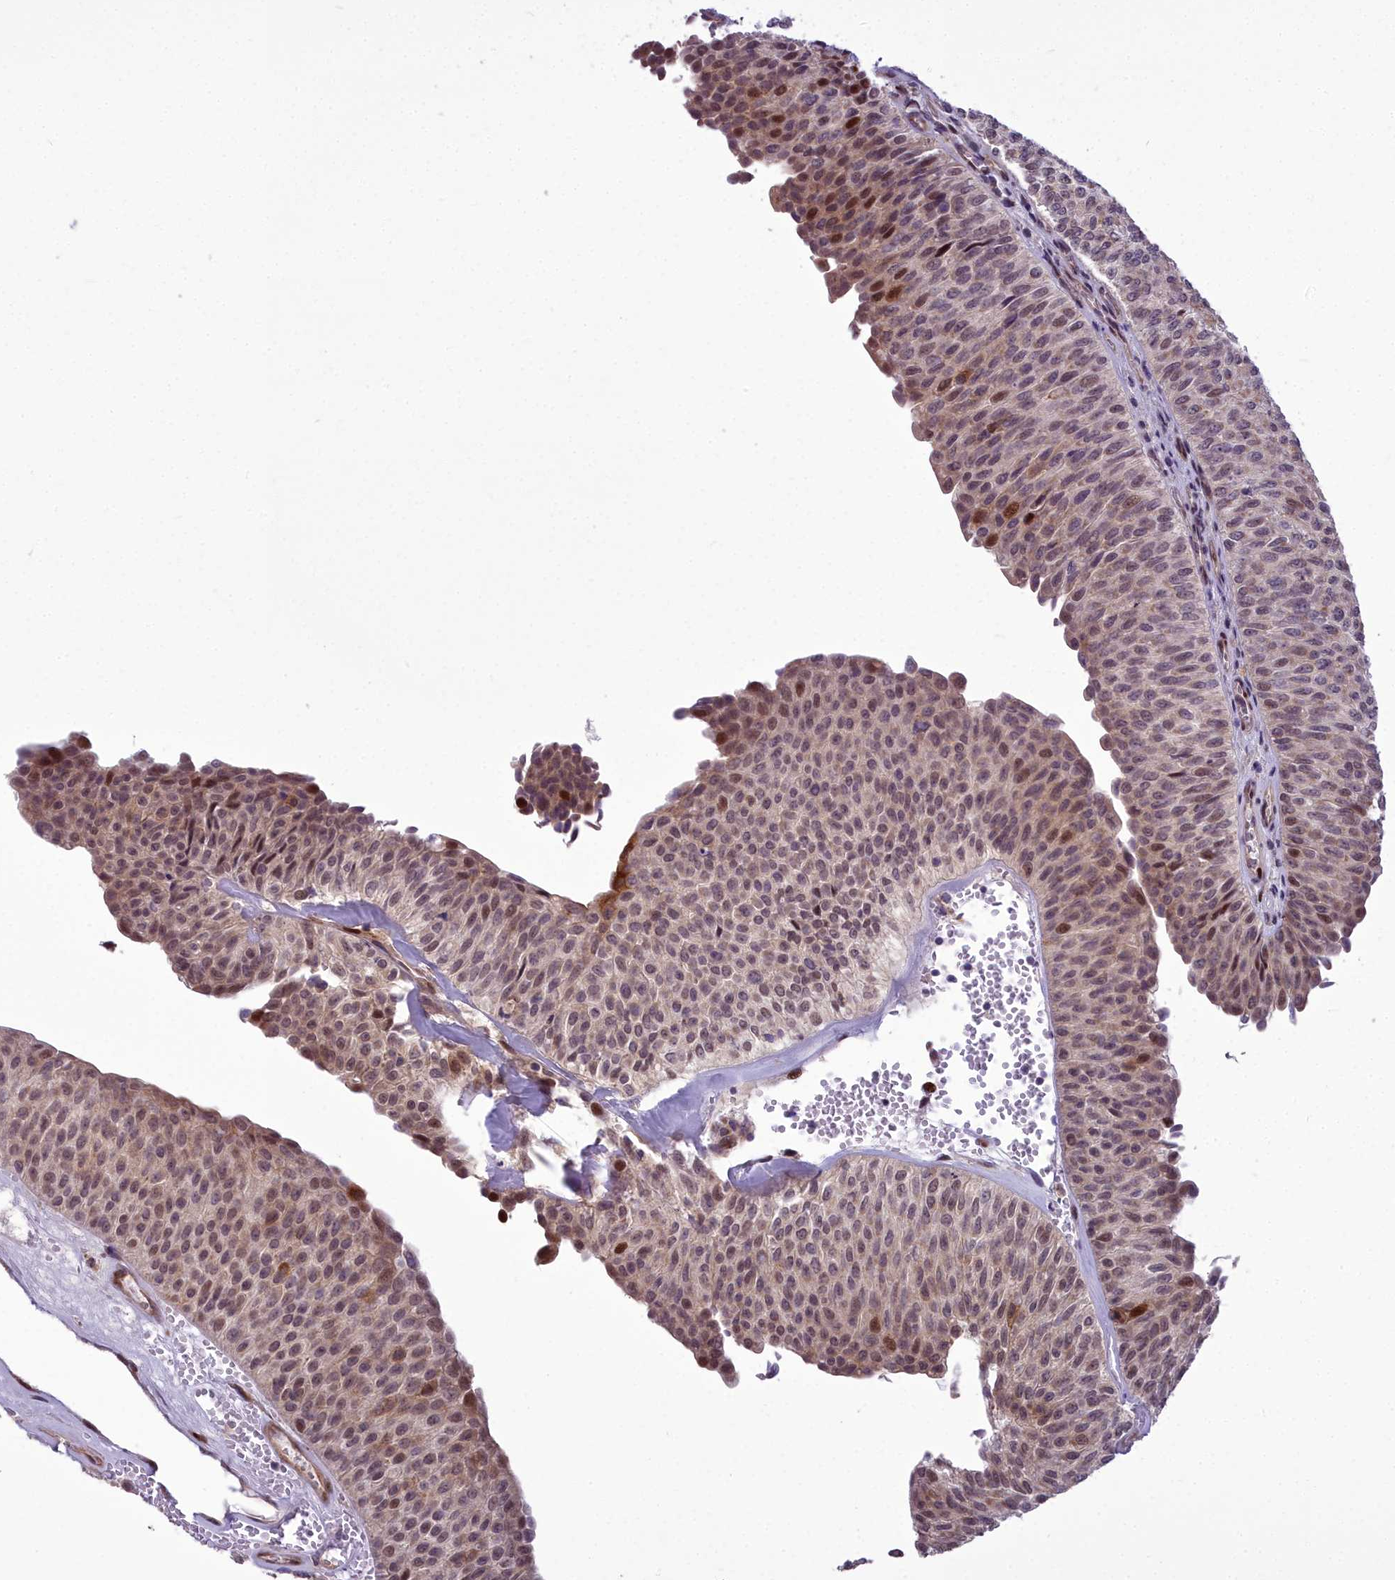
{"staining": {"intensity": "moderate", "quantity": ">75%", "location": "cytoplasmic/membranous,nuclear"}, "tissue": "urothelial cancer", "cell_type": "Tumor cells", "image_type": "cancer", "snomed": [{"axis": "morphology", "description": "Urothelial carcinoma, Low grade"}, {"axis": "topography", "description": "Urinary bladder"}], "caption": "Urothelial cancer stained with DAB (3,3'-diaminobenzidine) IHC demonstrates medium levels of moderate cytoplasmic/membranous and nuclear expression in about >75% of tumor cells.", "gene": "AP1M1", "patient": {"sex": "male", "age": 78}}